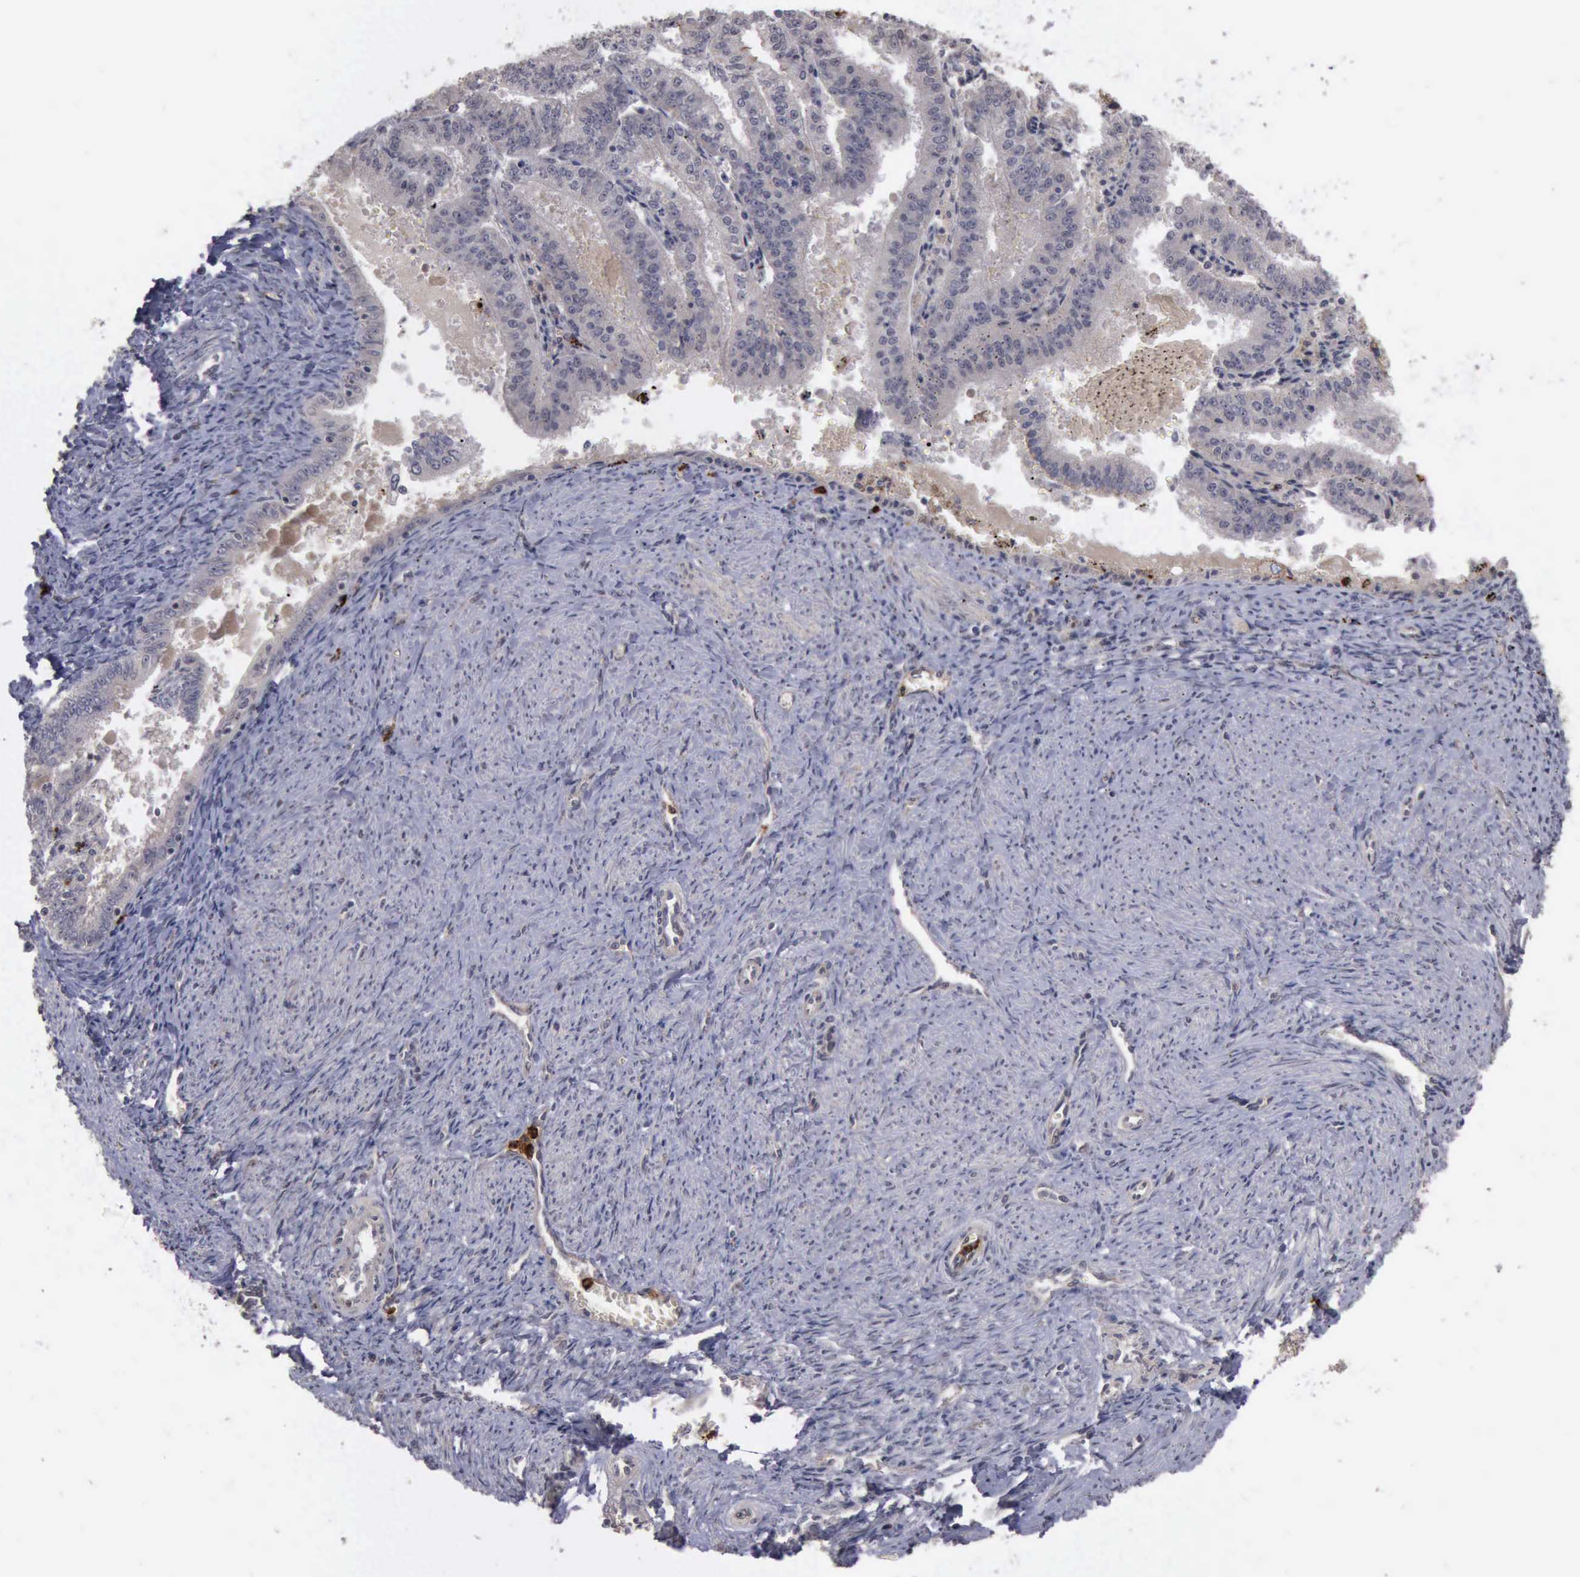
{"staining": {"intensity": "negative", "quantity": "none", "location": "none"}, "tissue": "endometrial cancer", "cell_type": "Tumor cells", "image_type": "cancer", "snomed": [{"axis": "morphology", "description": "Adenocarcinoma, NOS"}, {"axis": "topography", "description": "Endometrium"}], "caption": "The histopathology image reveals no significant expression in tumor cells of endometrial adenocarcinoma. The staining was performed using DAB to visualize the protein expression in brown, while the nuclei were stained in blue with hematoxylin (Magnification: 20x).", "gene": "MMP9", "patient": {"sex": "female", "age": 66}}